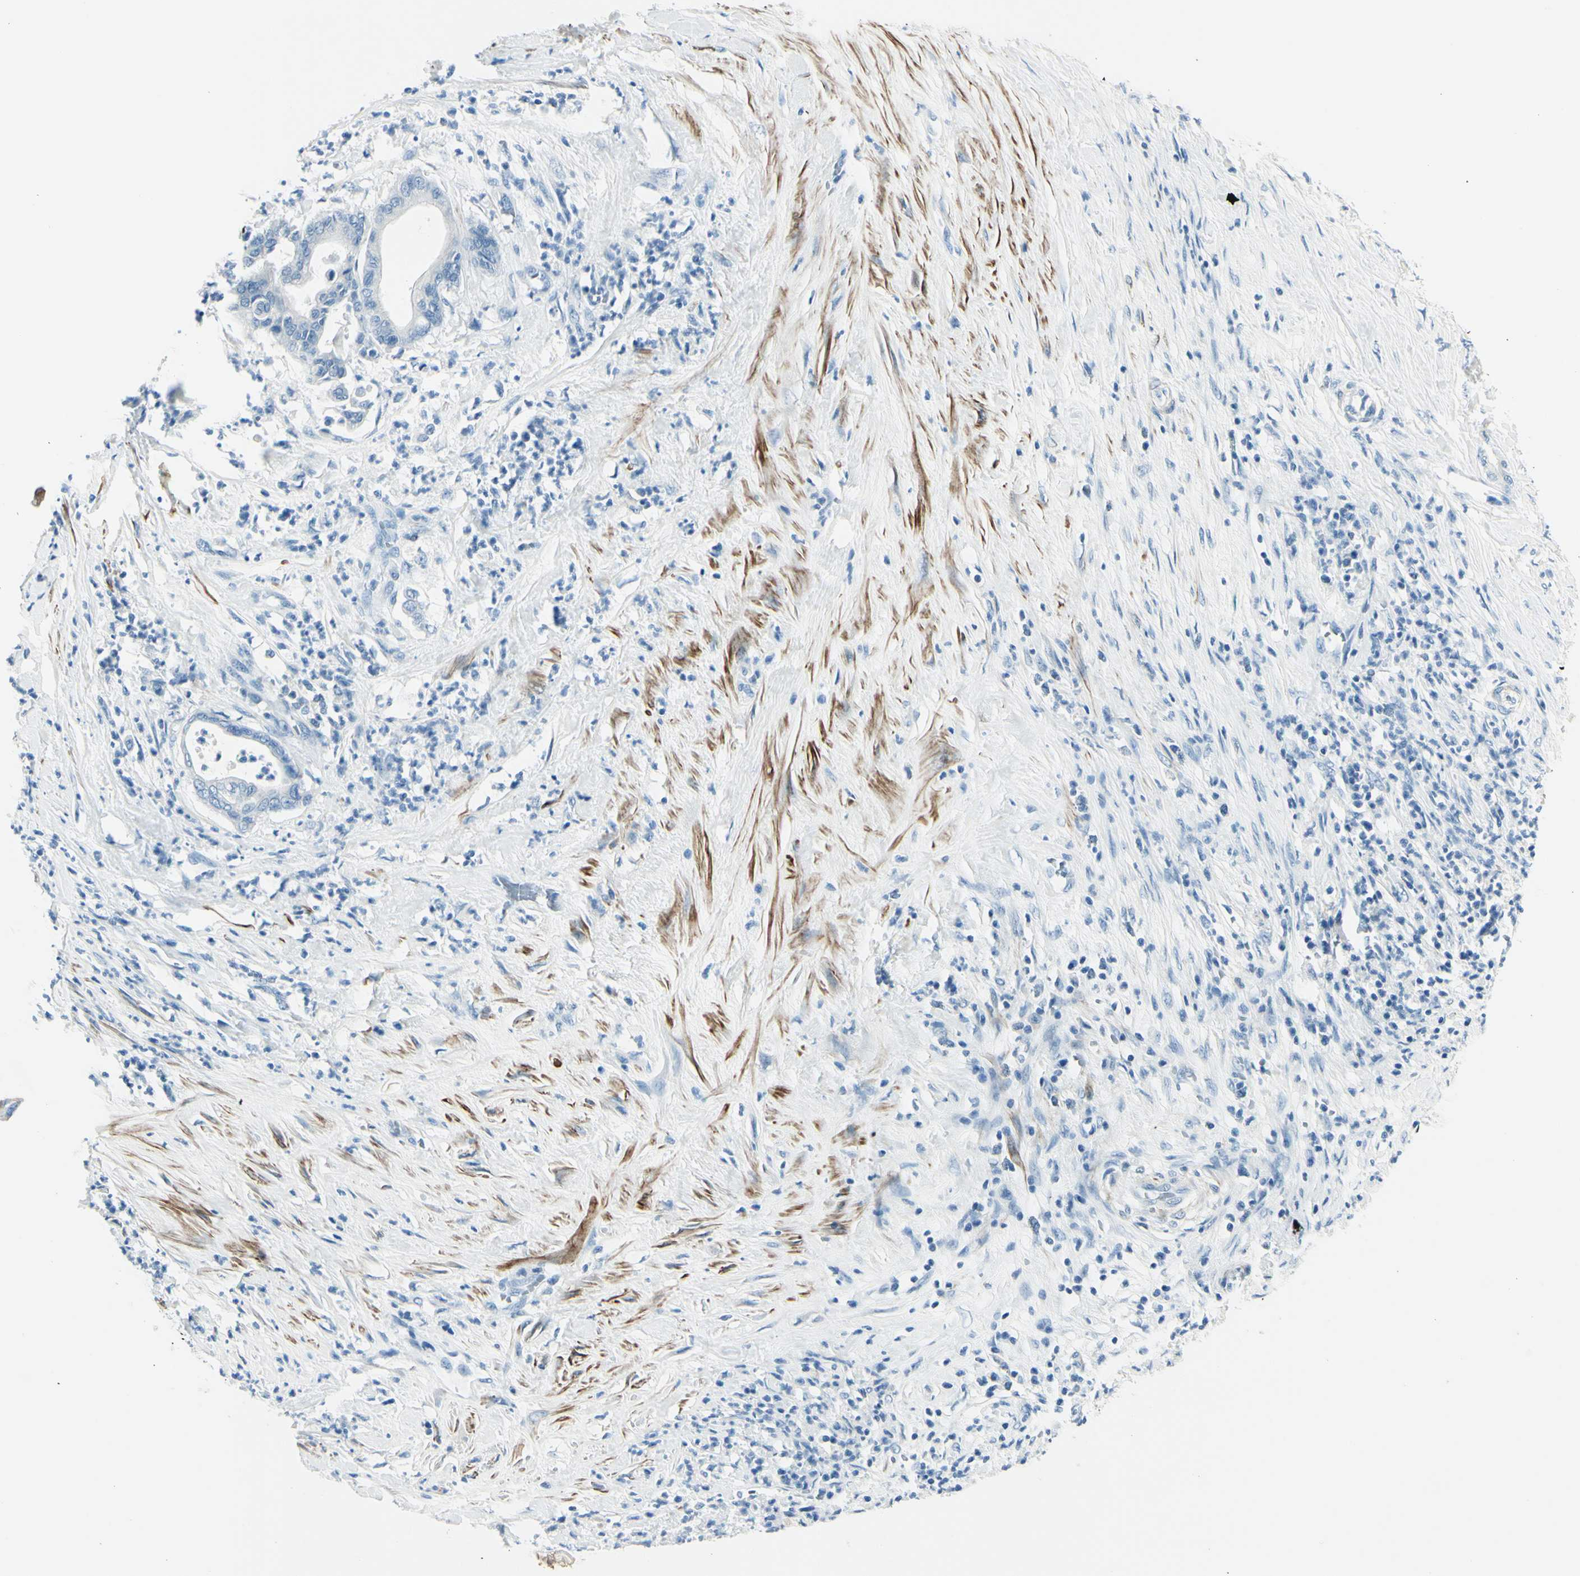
{"staining": {"intensity": "negative", "quantity": "none", "location": "none"}, "tissue": "pancreatic cancer", "cell_type": "Tumor cells", "image_type": "cancer", "snomed": [{"axis": "morphology", "description": "Adenocarcinoma, NOS"}, {"axis": "topography", "description": "Pancreas"}], "caption": "IHC image of human pancreatic cancer (adenocarcinoma) stained for a protein (brown), which reveals no expression in tumor cells.", "gene": "CDH15", "patient": {"sex": "male", "age": 41}}